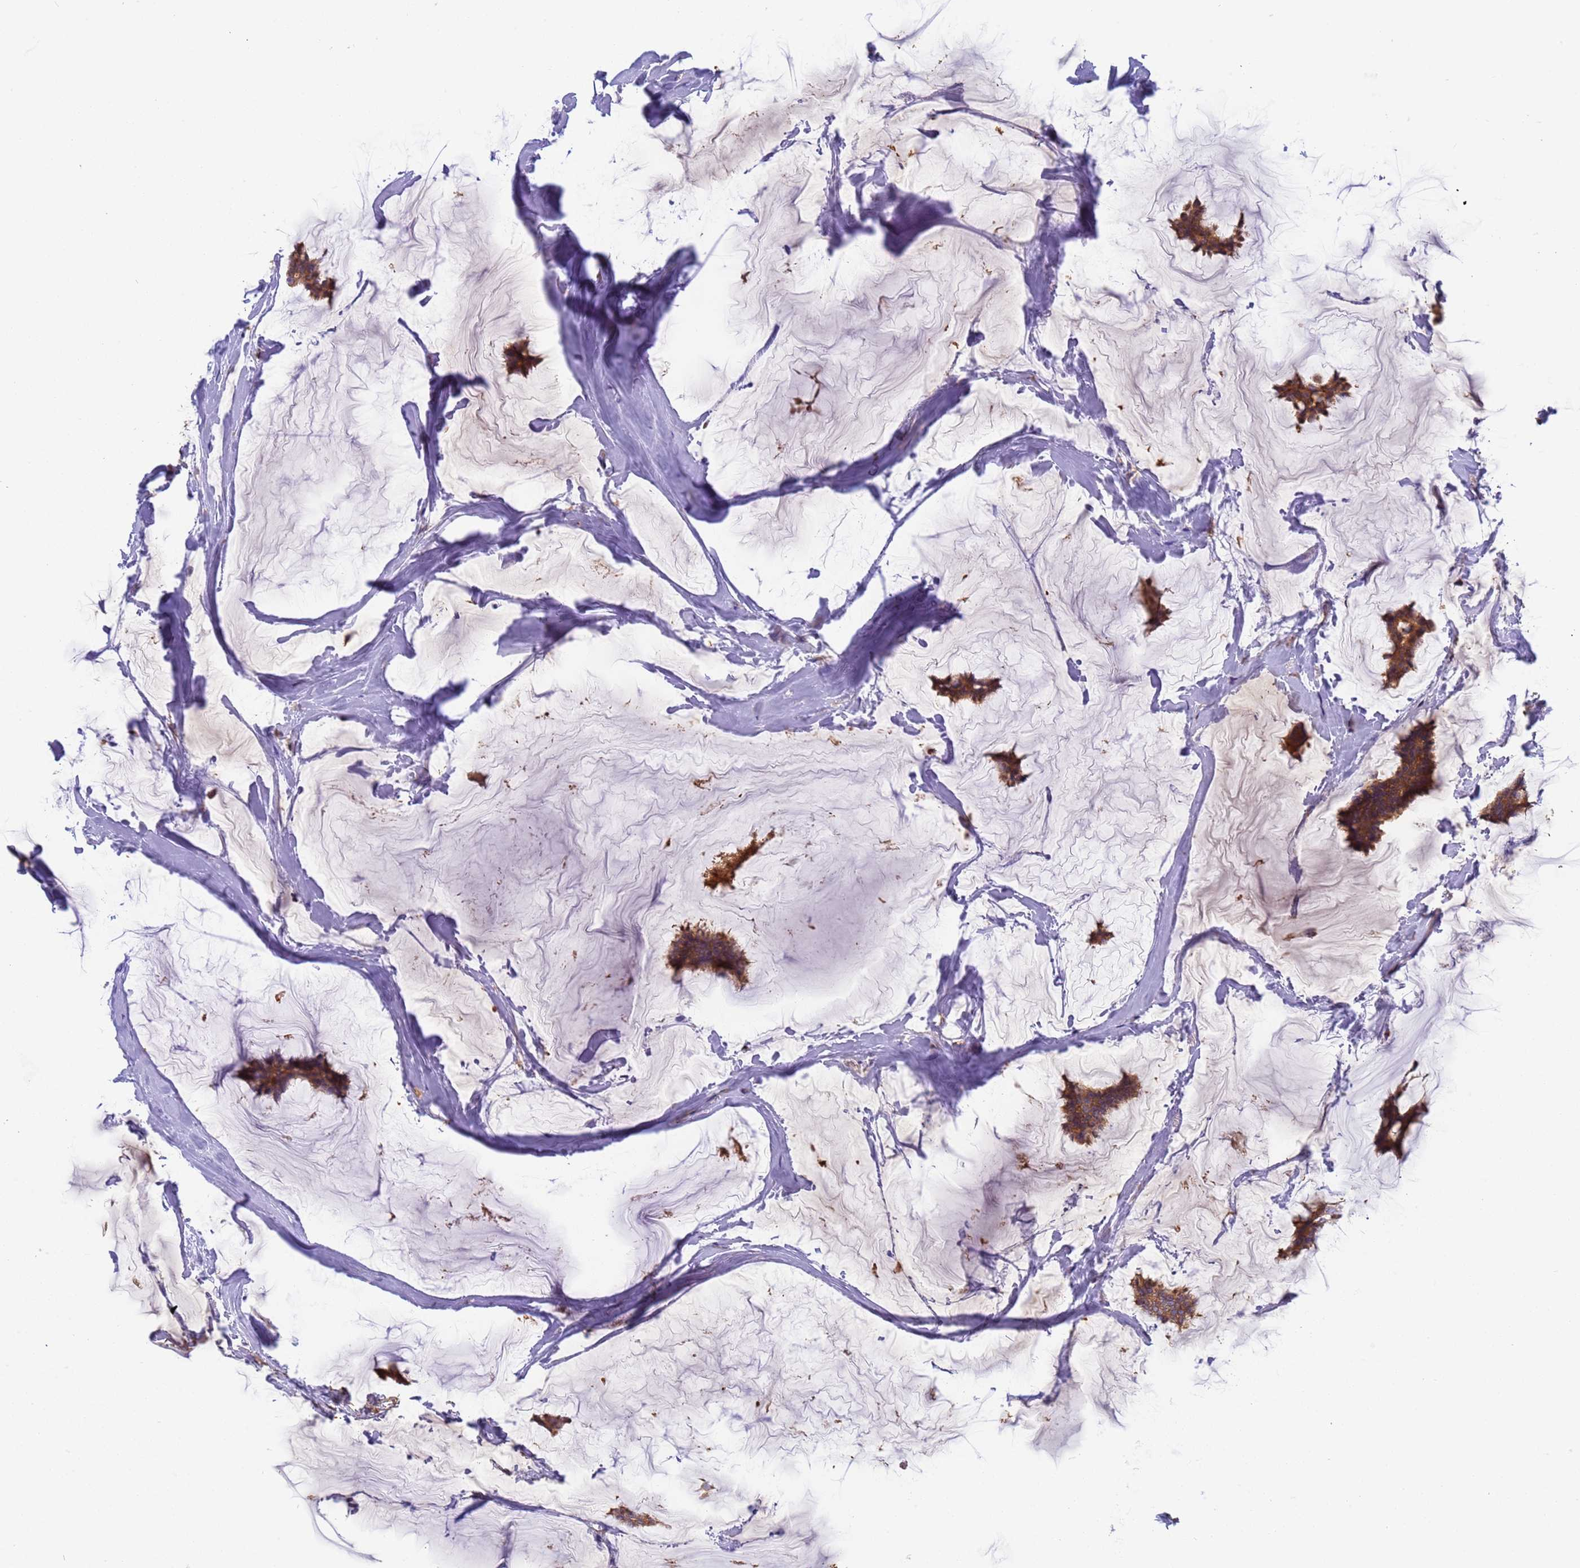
{"staining": {"intensity": "strong", "quantity": ">75%", "location": "cytoplasmic/membranous"}, "tissue": "breast cancer", "cell_type": "Tumor cells", "image_type": "cancer", "snomed": [{"axis": "morphology", "description": "Duct carcinoma"}, {"axis": "topography", "description": "Breast"}], "caption": "A micrograph of human breast infiltrating ductal carcinoma stained for a protein exhibits strong cytoplasmic/membranous brown staining in tumor cells.", "gene": "M6PR", "patient": {"sex": "female", "age": 93}}